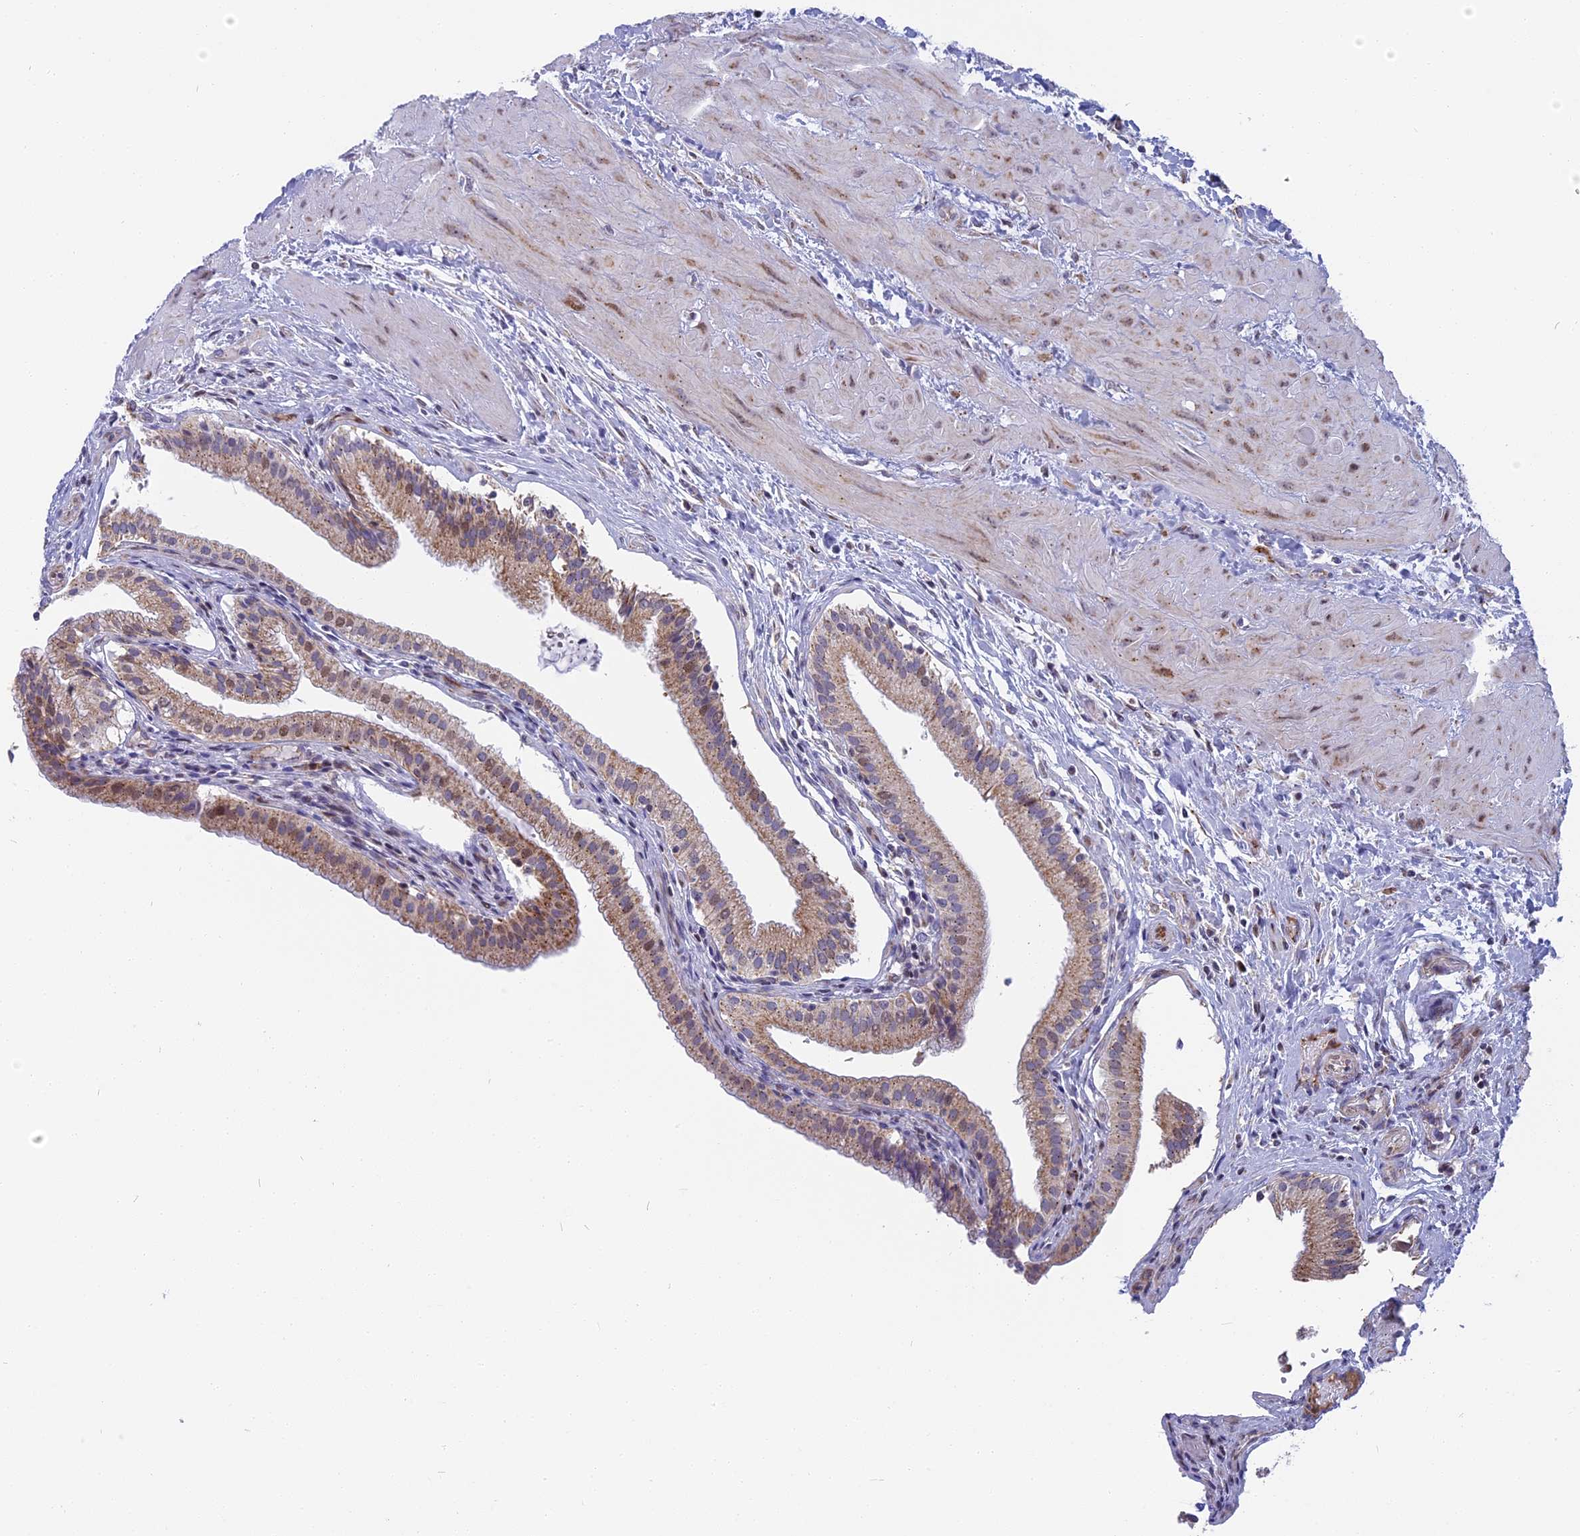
{"staining": {"intensity": "strong", "quantity": "25%-75%", "location": "cytoplasmic/membranous"}, "tissue": "gallbladder", "cell_type": "Glandular cells", "image_type": "normal", "snomed": [{"axis": "morphology", "description": "Normal tissue, NOS"}, {"axis": "topography", "description": "Gallbladder"}], "caption": "Immunohistochemistry (IHC) (DAB (3,3'-diaminobenzidine)) staining of unremarkable gallbladder reveals strong cytoplasmic/membranous protein staining in about 25%-75% of glandular cells.", "gene": "DTWD1", "patient": {"sex": "male", "age": 24}}